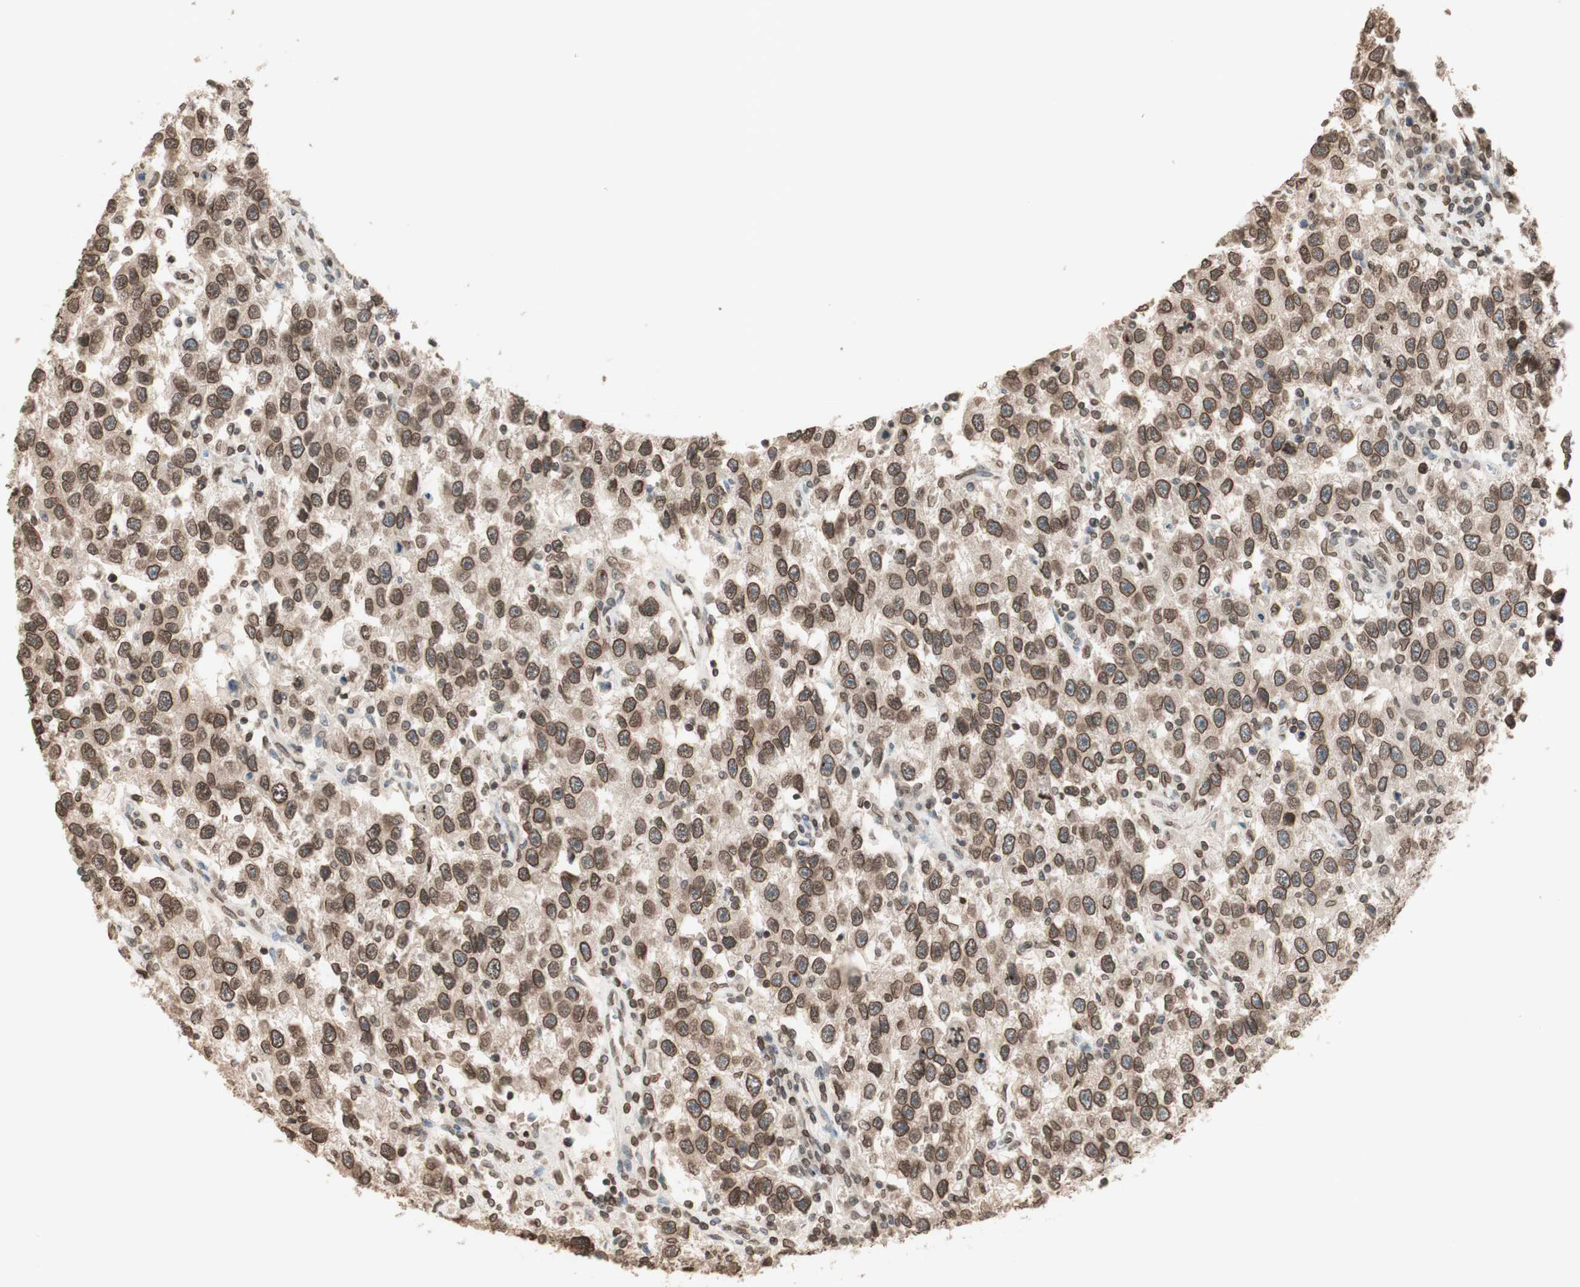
{"staining": {"intensity": "moderate", "quantity": ">75%", "location": "cytoplasmic/membranous,nuclear"}, "tissue": "testis cancer", "cell_type": "Tumor cells", "image_type": "cancer", "snomed": [{"axis": "morphology", "description": "Seminoma, NOS"}, {"axis": "topography", "description": "Testis"}], "caption": "Testis seminoma tissue exhibits moderate cytoplasmic/membranous and nuclear expression in about >75% of tumor cells, visualized by immunohistochemistry.", "gene": "TMPO", "patient": {"sex": "male", "age": 41}}